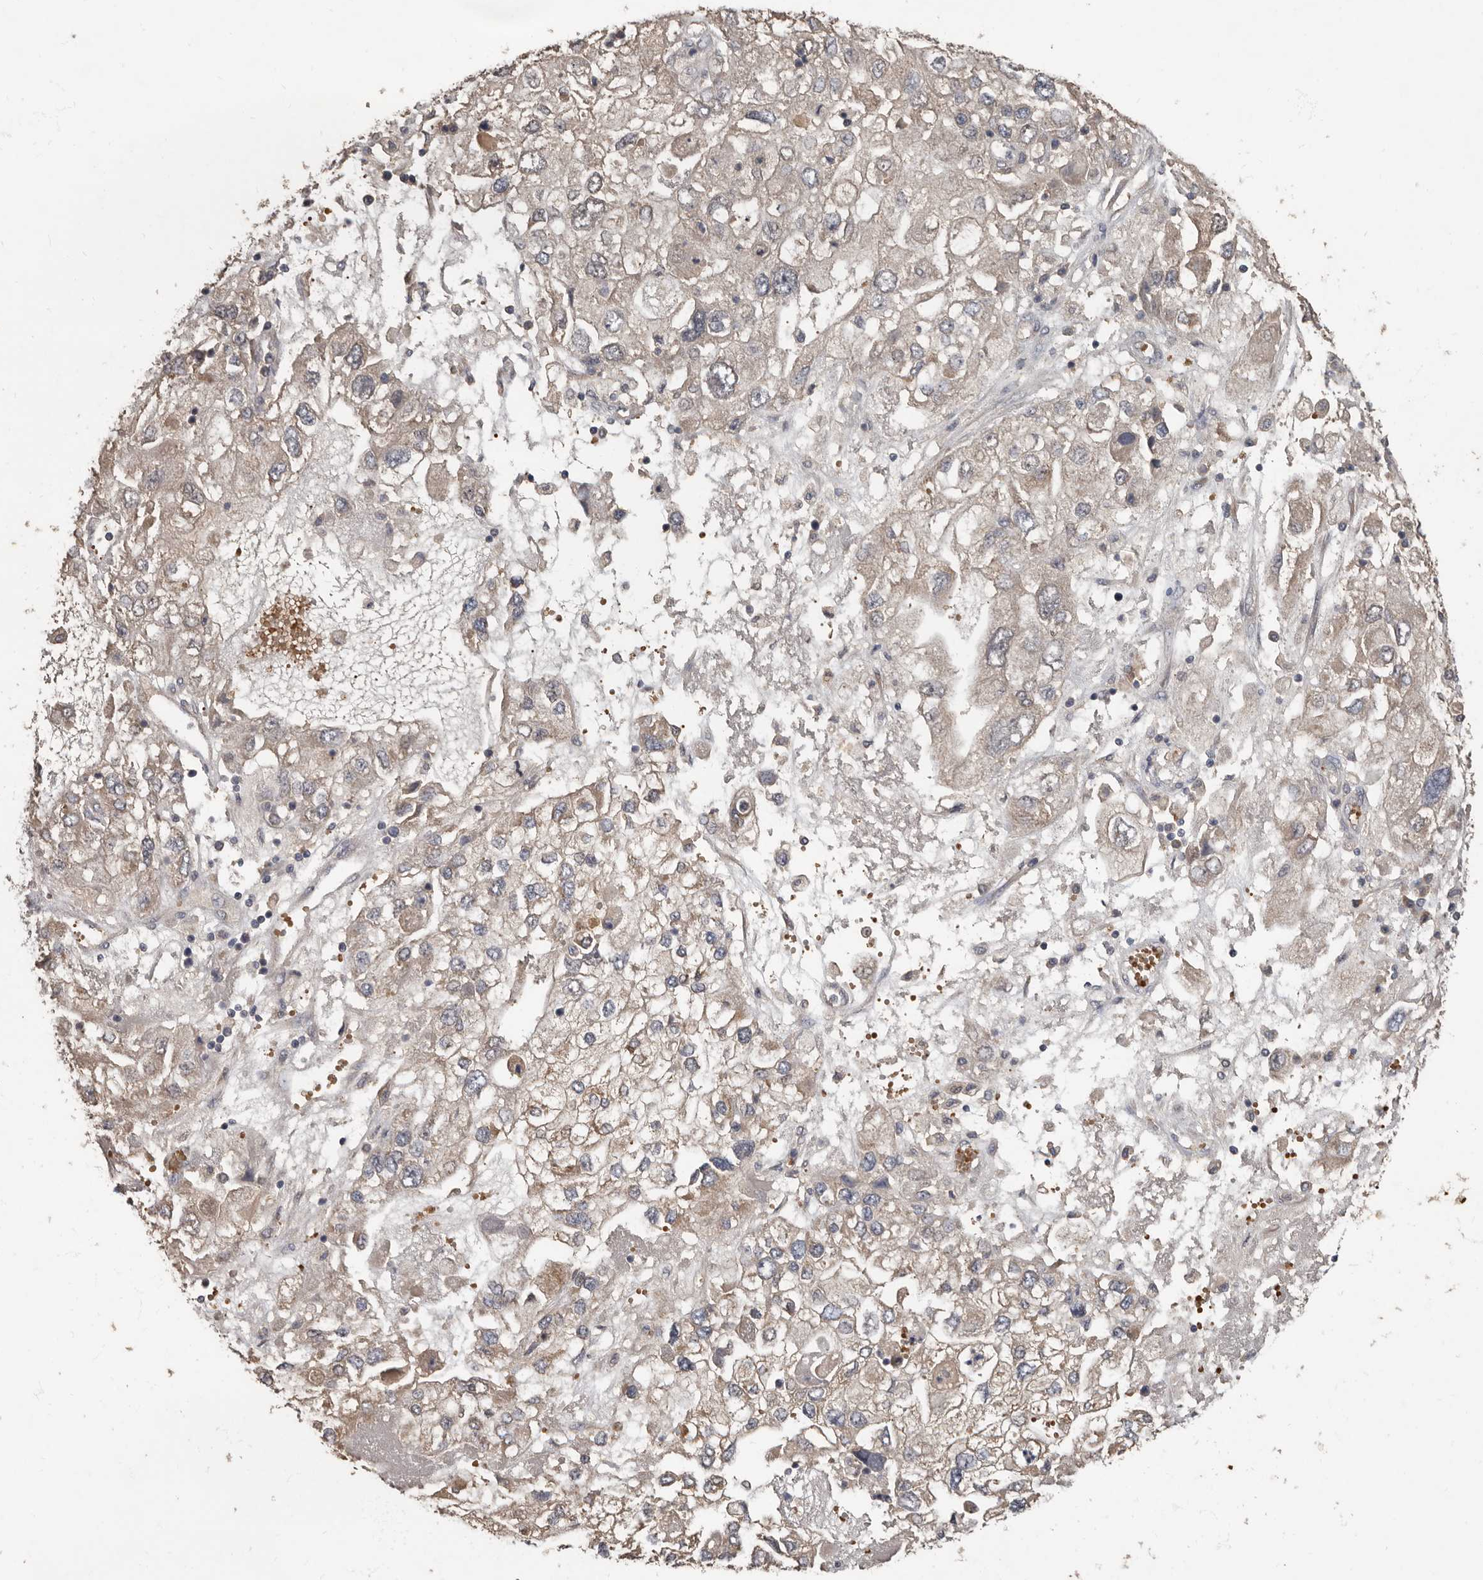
{"staining": {"intensity": "weak", "quantity": "25%-75%", "location": "cytoplasmic/membranous"}, "tissue": "endometrial cancer", "cell_type": "Tumor cells", "image_type": "cancer", "snomed": [{"axis": "morphology", "description": "Adenocarcinoma, NOS"}, {"axis": "topography", "description": "Endometrium"}], "caption": "Endometrial cancer stained for a protein demonstrates weak cytoplasmic/membranous positivity in tumor cells.", "gene": "KIF26B", "patient": {"sex": "female", "age": 49}}